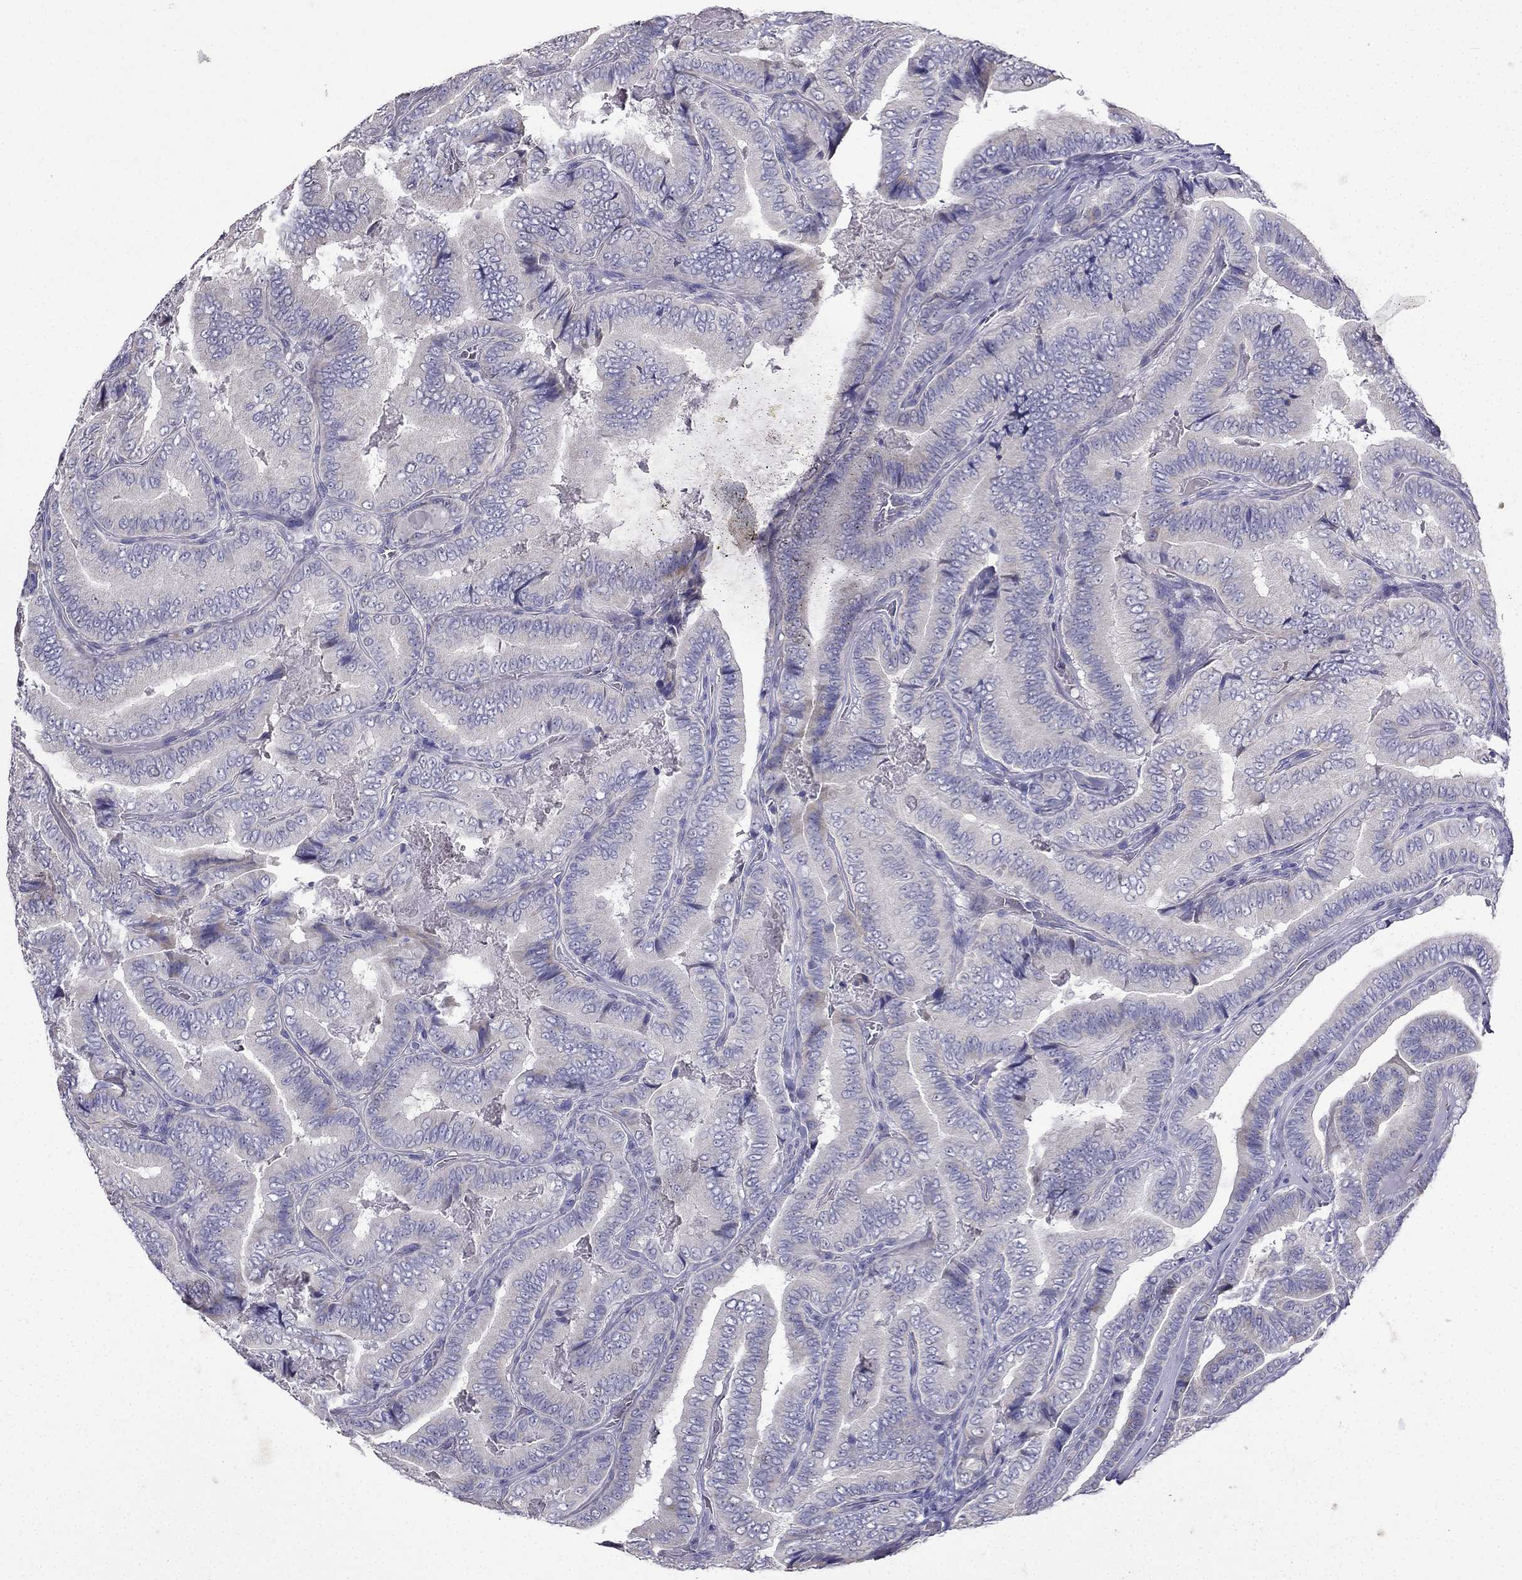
{"staining": {"intensity": "weak", "quantity": "<25%", "location": "cytoplasmic/membranous"}, "tissue": "thyroid cancer", "cell_type": "Tumor cells", "image_type": "cancer", "snomed": [{"axis": "morphology", "description": "Papillary adenocarcinoma, NOS"}, {"axis": "topography", "description": "Thyroid gland"}], "caption": "Immunohistochemistry (IHC) of human thyroid cancer displays no expression in tumor cells. (Stains: DAB IHC with hematoxylin counter stain, Microscopy: brightfield microscopy at high magnification).", "gene": "UHRF1", "patient": {"sex": "male", "age": 61}}